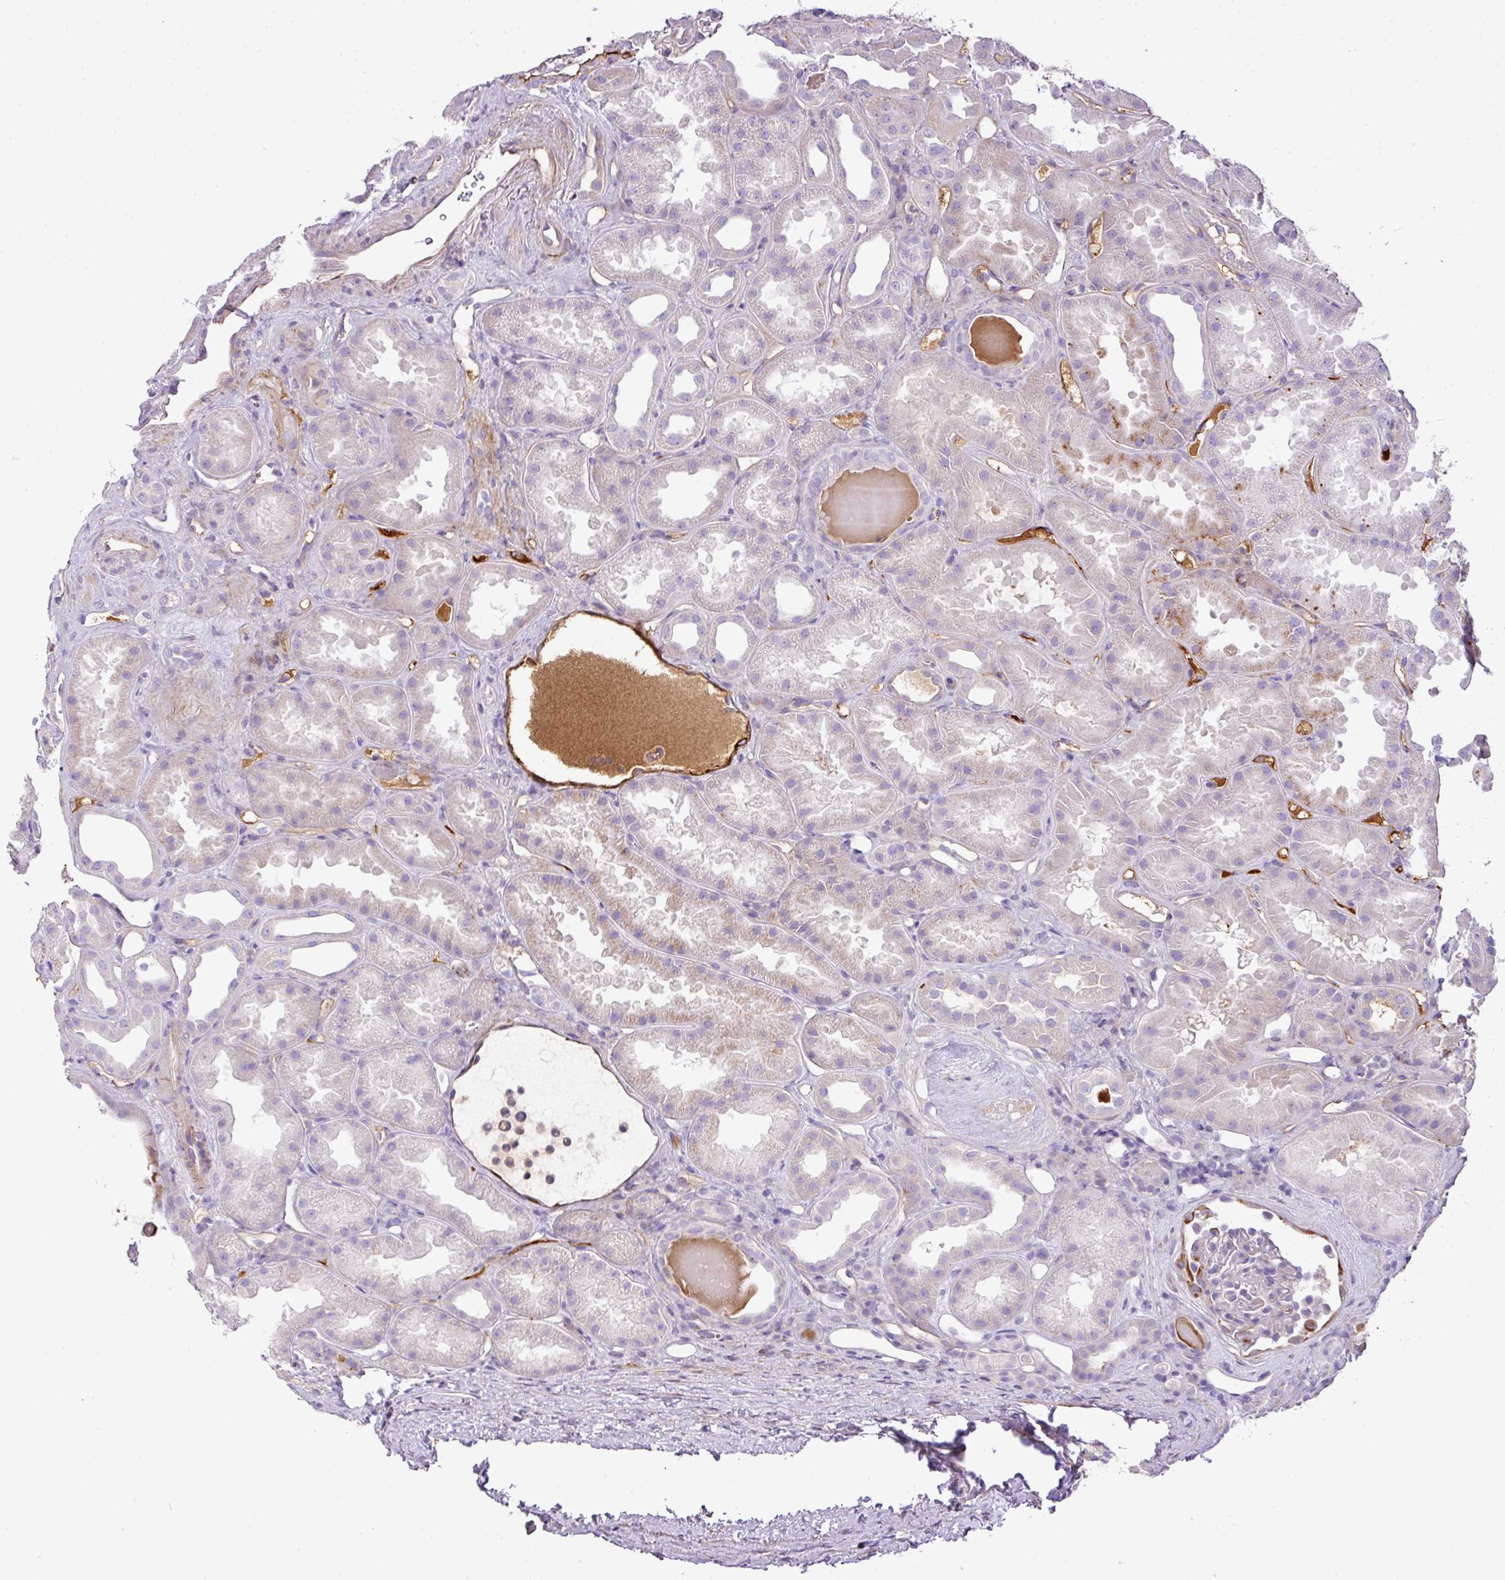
{"staining": {"intensity": "weak", "quantity": "<25%", "location": "cytoplasmic/membranous"}, "tissue": "kidney", "cell_type": "Cells in glomeruli", "image_type": "normal", "snomed": [{"axis": "morphology", "description": "Normal tissue, NOS"}, {"axis": "topography", "description": "Kidney"}], "caption": "This histopathology image is of benign kidney stained with immunohistochemistry to label a protein in brown with the nuclei are counter-stained blue. There is no positivity in cells in glomeruli.", "gene": "CTXN2", "patient": {"sex": "male", "age": 61}}